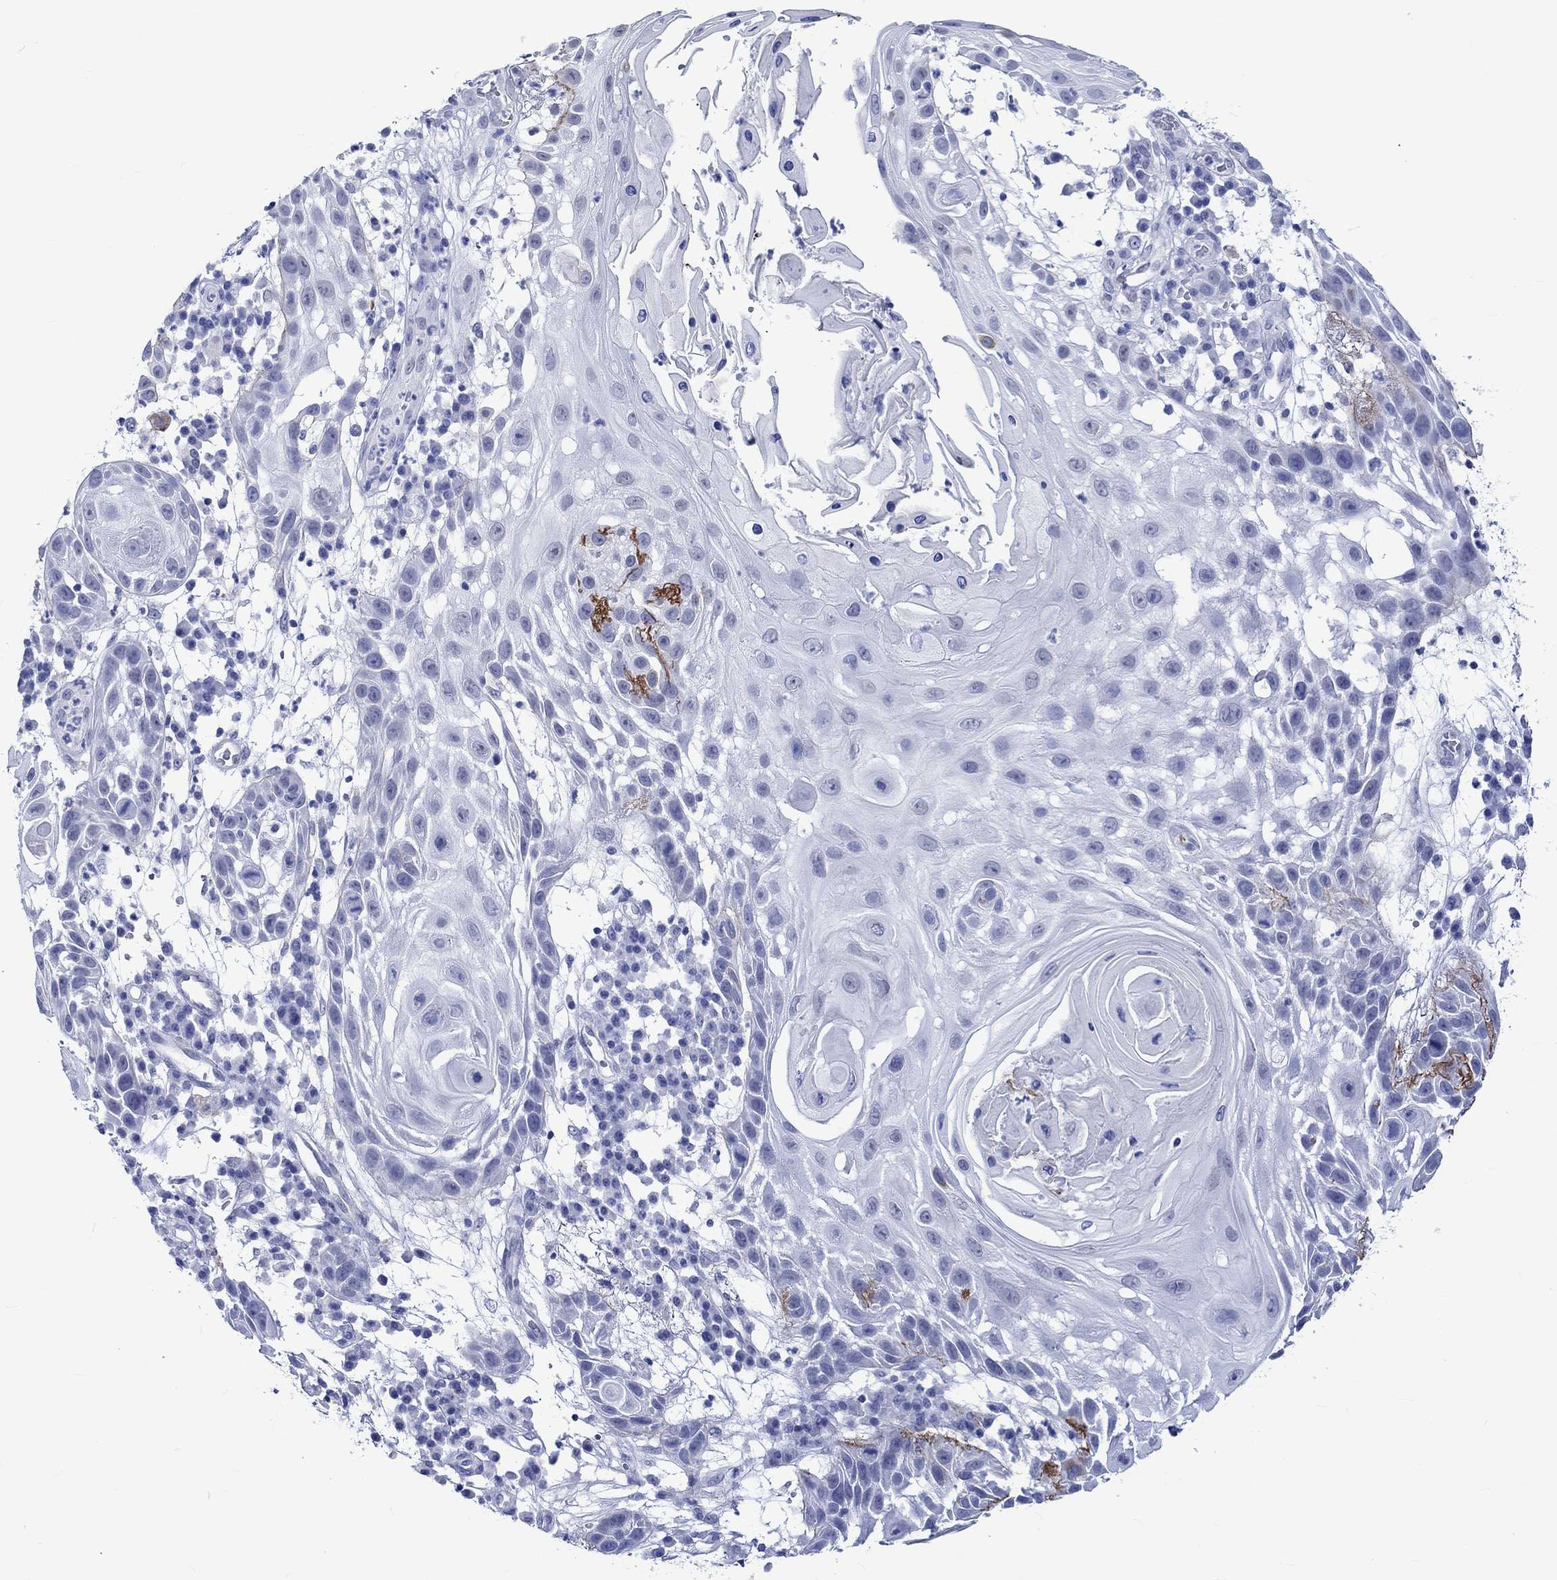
{"staining": {"intensity": "negative", "quantity": "none", "location": "none"}, "tissue": "skin cancer", "cell_type": "Tumor cells", "image_type": "cancer", "snomed": [{"axis": "morphology", "description": "Normal tissue, NOS"}, {"axis": "morphology", "description": "Squamous cell carcinoma, NOS"}, {"axis": "topography", "description": "Skin"}], "caption": "The micrograph exhibits no significant positivity in tumor cells of skin squamous cell carcinoma. The staining is performed using DAB (3,3'-diaminobenzidine) brown chromogen with nuclei counter-stained in using hematoxylin.", "gene": "KLHL33", "patient": {"sex": "male", "age": 79}}